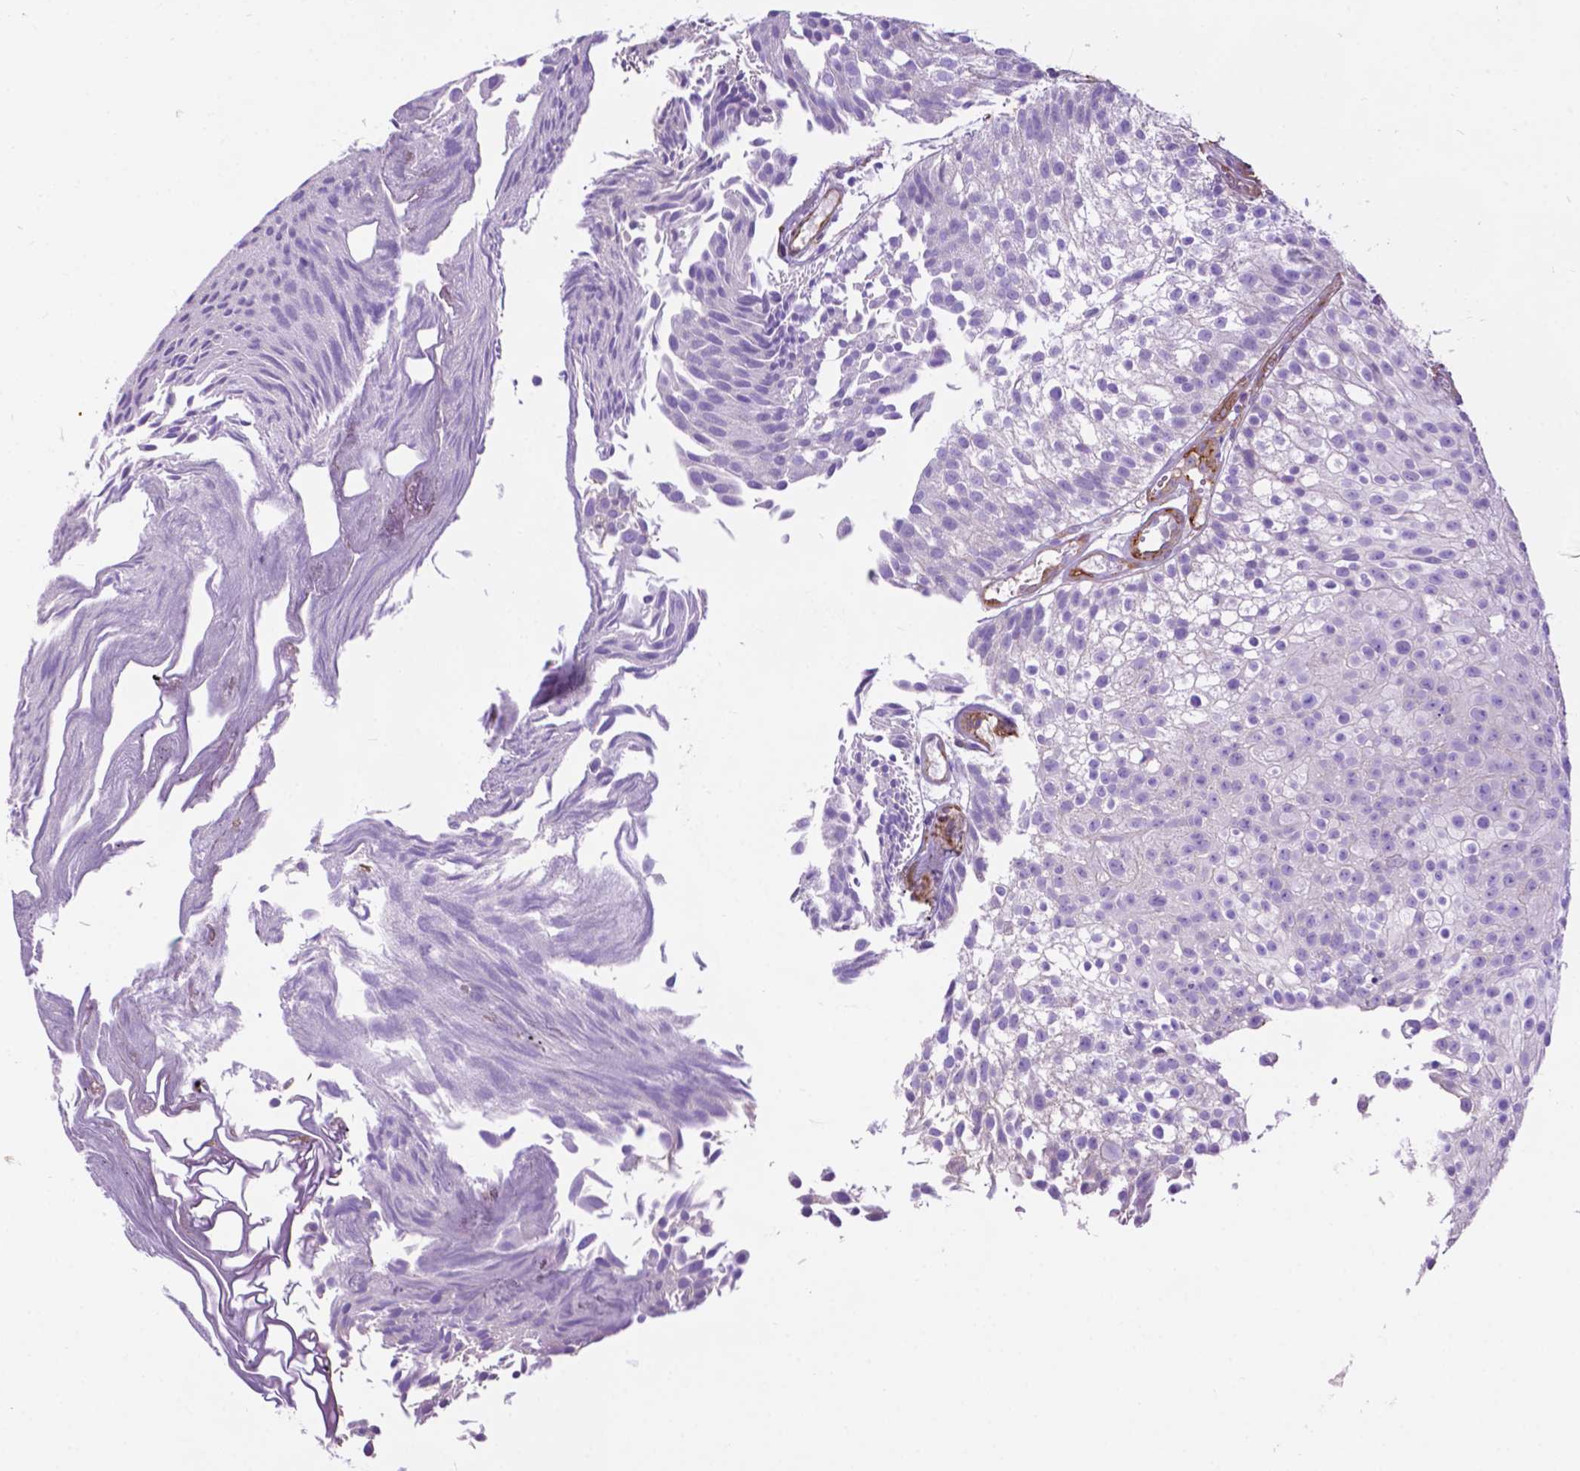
{"staining": {"intensity": "negative", "quantity": "none", "location": "none"}, "tissue": "urothelial cancer", "cell_type": "Tumor cells", "image_type": "cancer", "snomed": [{"axis": "morphology", "description": "Urothelial carcinoma, Low grade"}, {"axis": "topography", "description": "Urinary bladder"}], "caption": "Immunohistochemical staining of human urothelial carcinoma (low-grade) displays no significant staining in tumor cells.", "gene": "PCDHA12", "patient": {"sex": "male", "age": 70}}